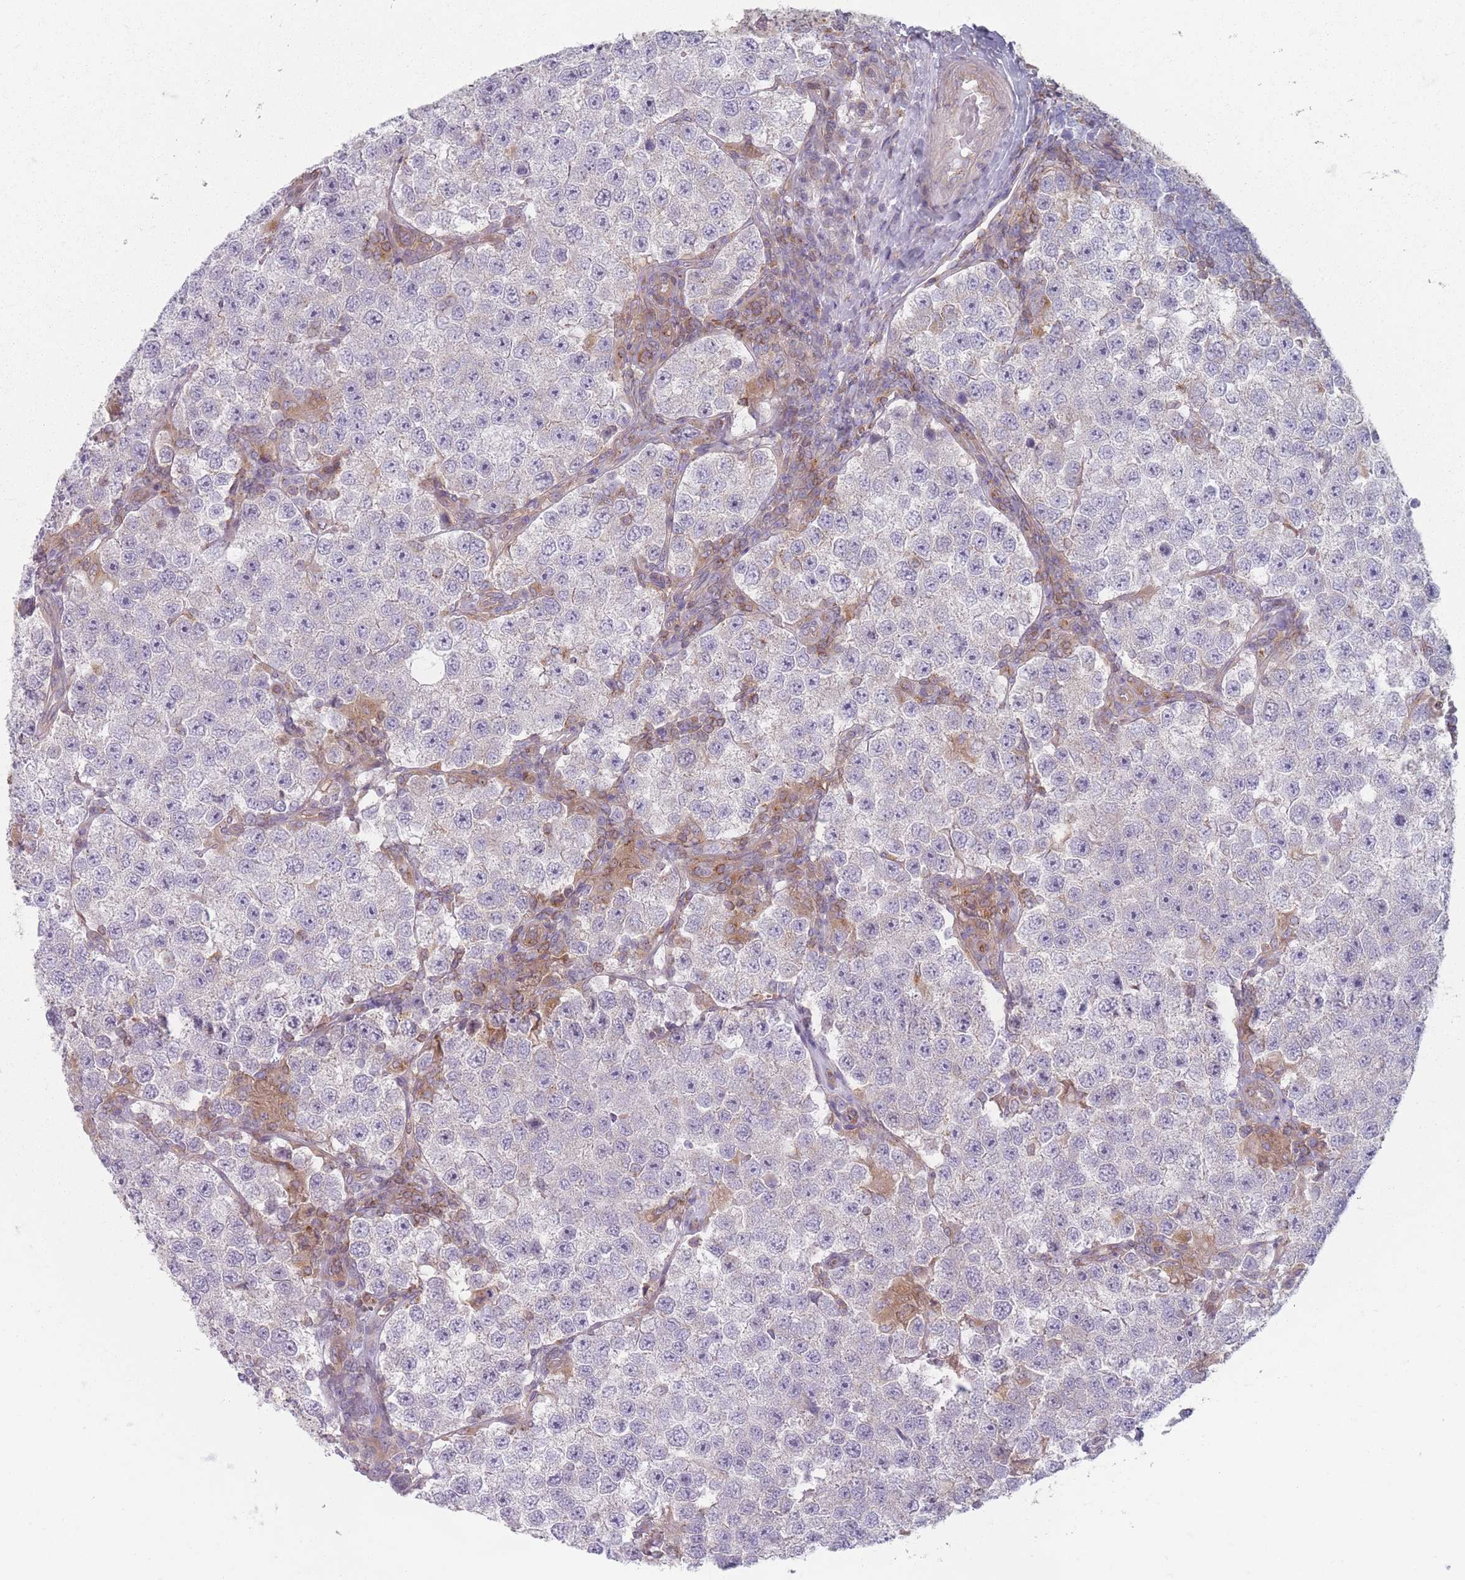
{"staining": {"intensity": "weak", "quantity": "<25%", "location": "cytoplasmic/membranous"}, "tissue": "testis cancer", "cell_type": "Tumor cells", "image_type": "cancer", "snomed": [{"axis": "morphology", "description": "Seminoma, NOS"}, {"axis": "topography", "description": "Testis"}], "caption": "The immunohistochemistry histopathology image has no significant positivity in tumor cells of testis cancer (seminoma) tissue.", "gene": "HSBP1L1", "patient": {"sex": "male", "age": 37}}